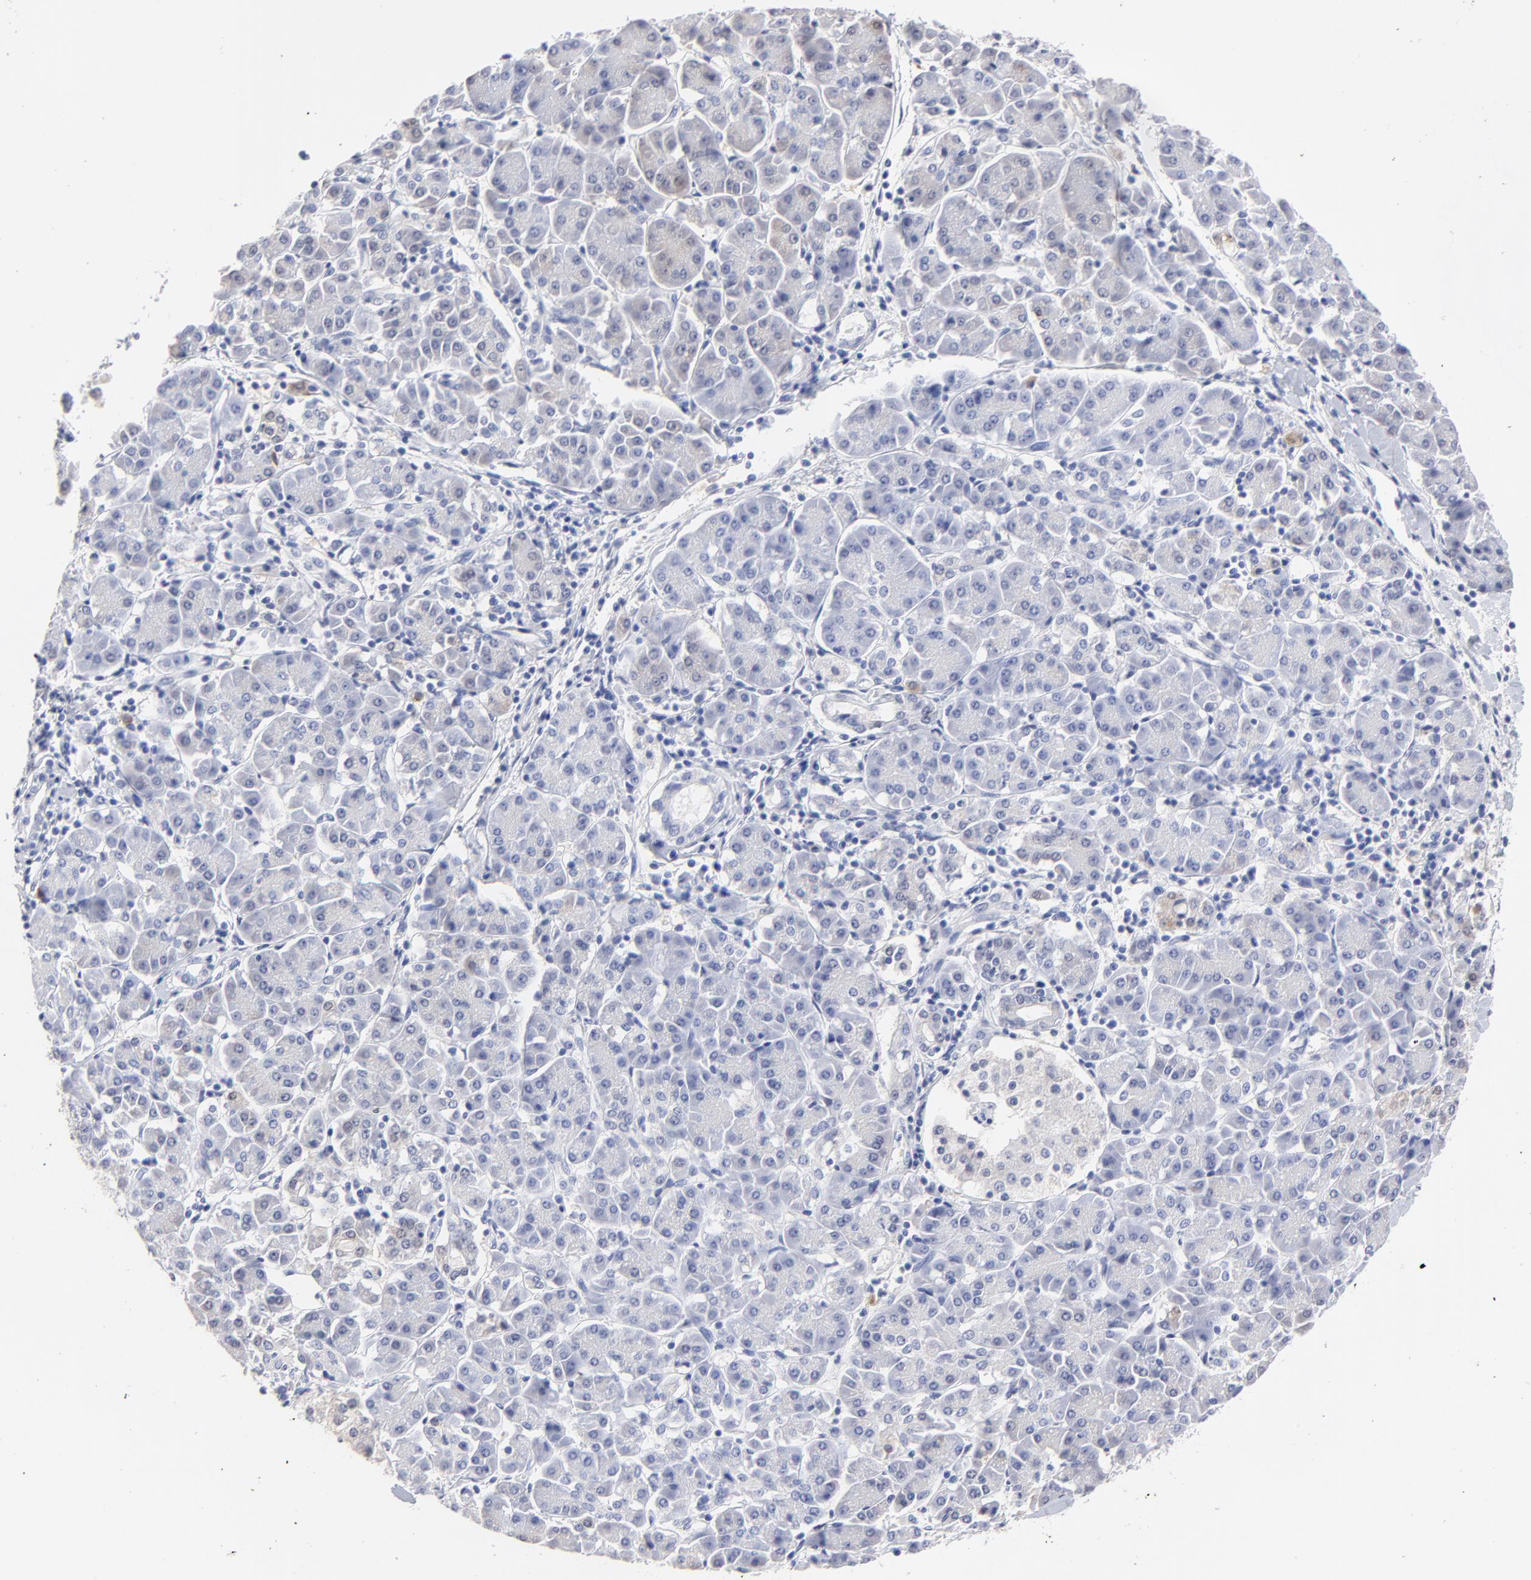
{"staining": {"intensity": "weak", "quantity": "<25%", "location": "cytoplasmic/membranous"}, "tissue": "pancreatic cancer", "cell_type": "Tumor cells", "image_type": "cancer", "snomed": [{"axis": "morphology", "description": "Adenocarcinoma, NOS"}, {"axis": "topography", "description": "Pancreas"}], "caption": "Tumor cells are negative for protein expression in human pancreatic cancer (adenocarcinoma).", "gene": "SMARCA1", "patient": {"sex": "female", "age": 57}}